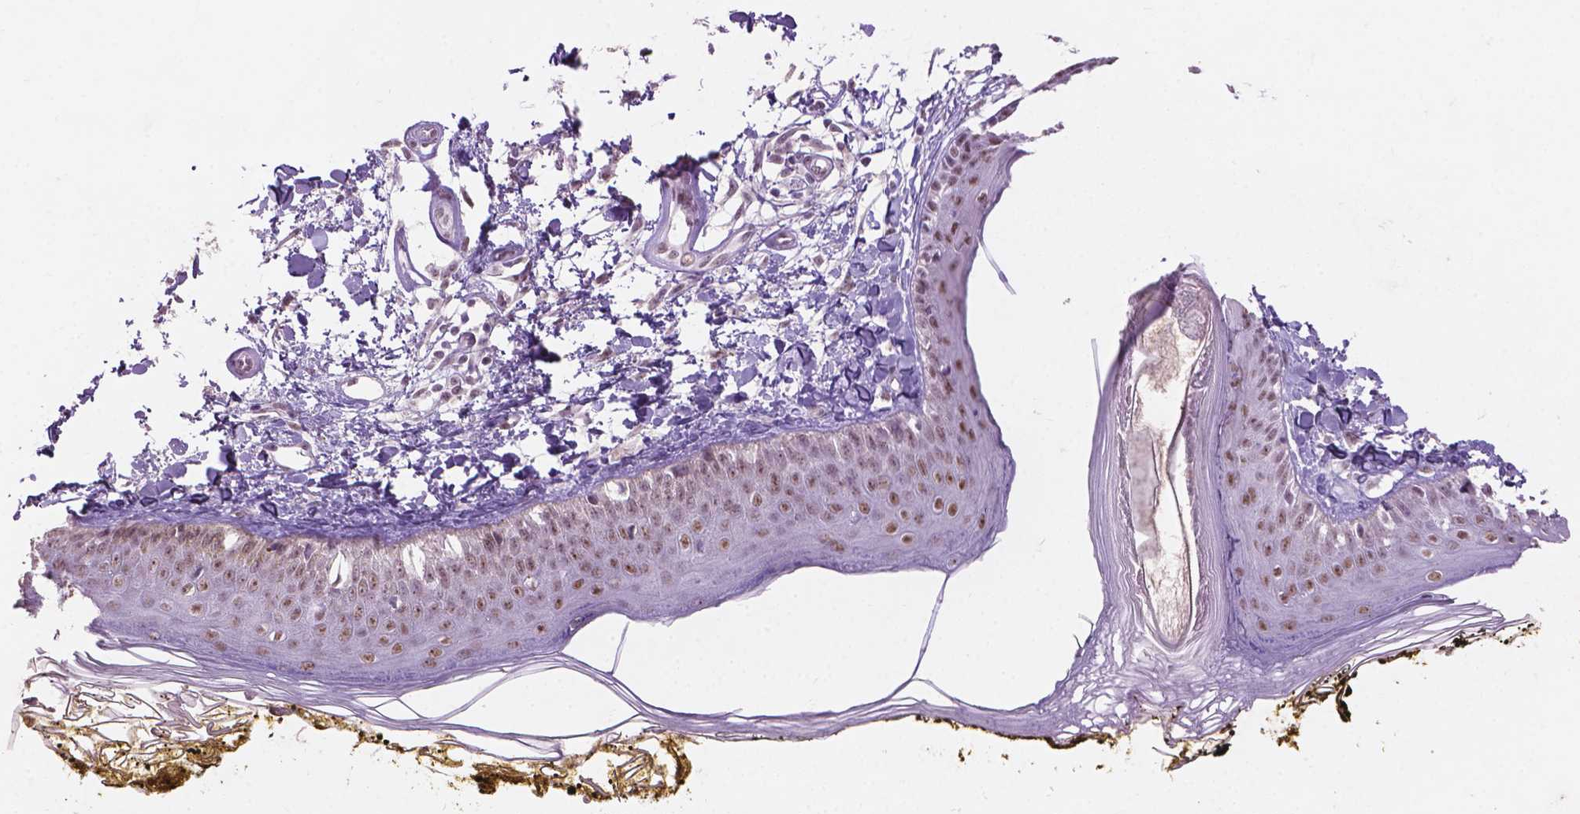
{"staining": {"intensity": "negative", "quantity": "none", "location": "none"}, "tissue": "skin", "cell_type": "Fibroblasts", "image_type": "normal", "snomed": [{"axis": "morphology", "description": "Normal tissue, NOS"}, {"axis": "topography", "description": "Skin"}], "caption": "Protein analysis of normal skin reveals no significant positivity in fibroblasts. Nuclei are stained in blue.", "gene": "COIL", "patient": {"sex": "male", "age": 76}}